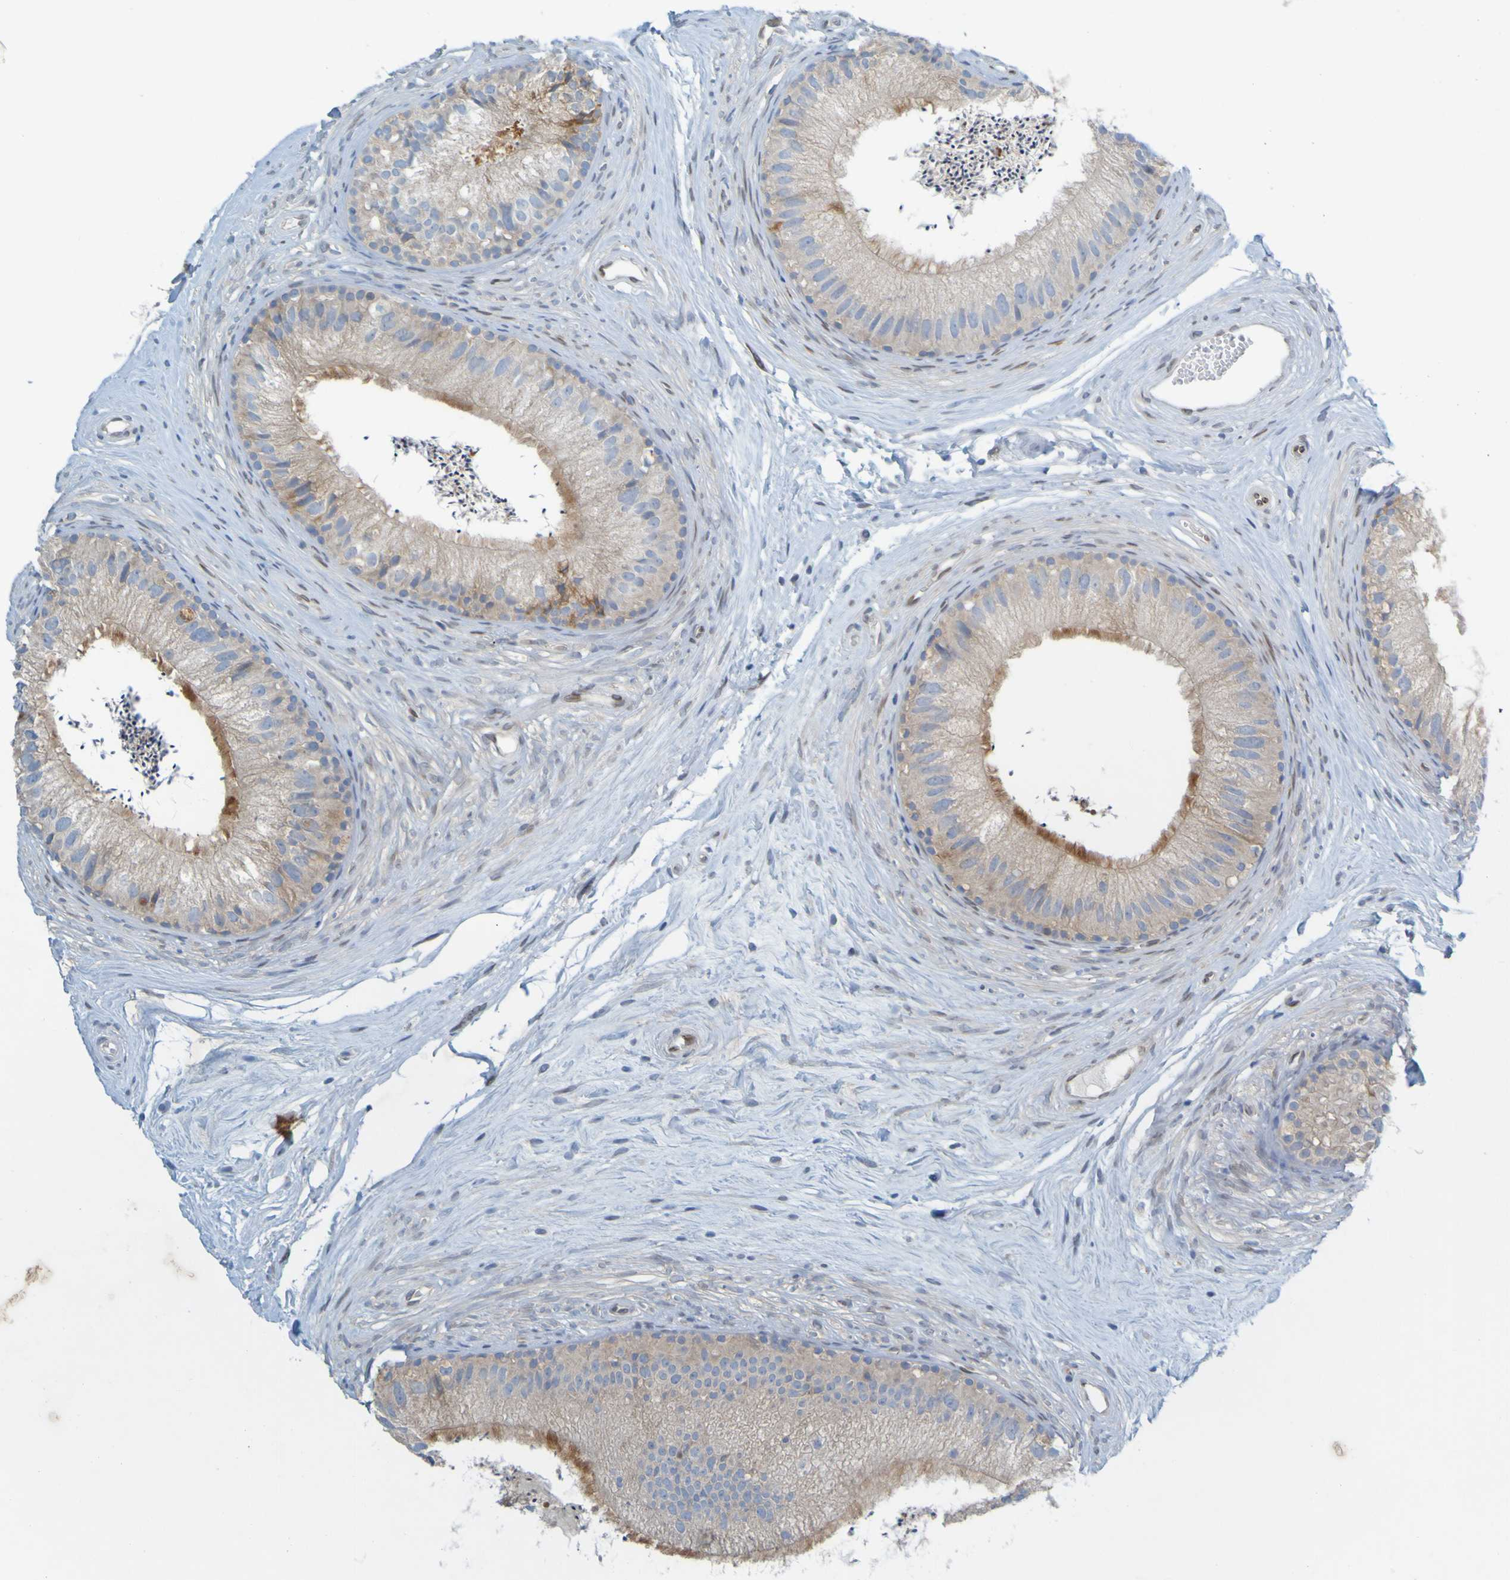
{"staining": {"intensity": "strong", "quantity": "25%-75%", "location": "cytoplasmic/membranous"}, "tissue": "epididymis", "cell_type": "Glandular cells", "image_type": "normal", "snomed": [{"axis": "morphology", "description": "Normal tissue, NOS"}, {"axis": "topography", "description": "Epididymis"}], "caption": "Epididymis stained with a brown dye demonstrates strong cytoplasmic/membranous positive expression in about 25%-75% of glandular cells.", "gene": "MAG", "patient": {"sex": "male", "age": 56}}